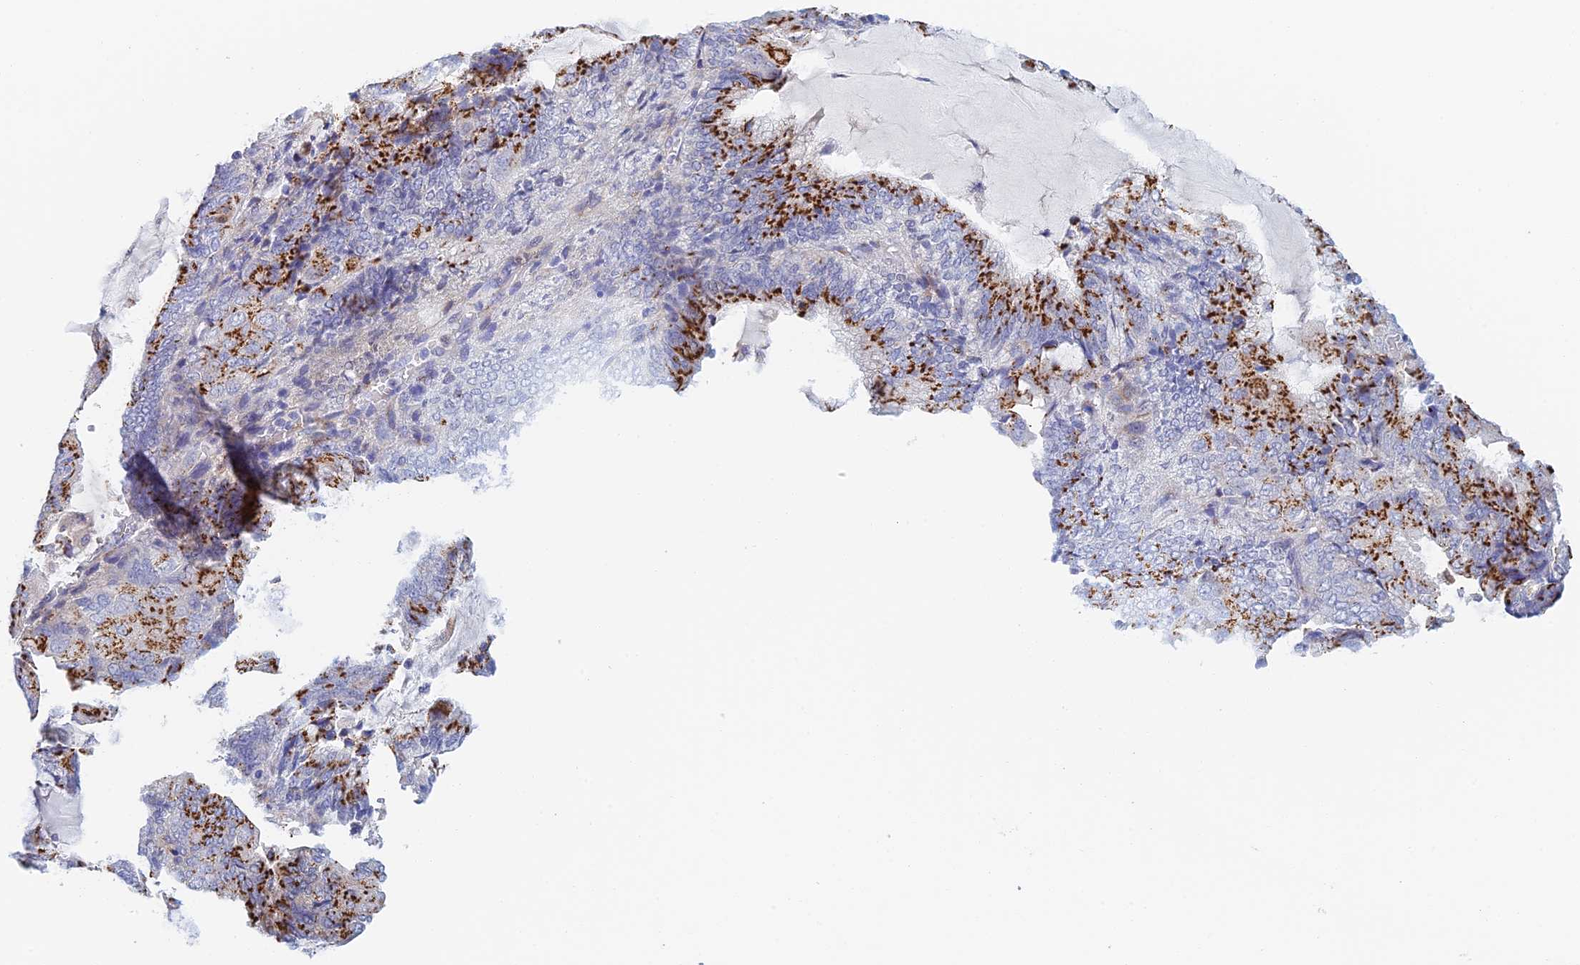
{"staining": {"intensity": "strong", "quantity": "25%-75%", "location": "cytoplasmic/membranous"}, "tissue": "endometrial cancer", "cell_type": "Tumor cells", "image_type": "cancer", "snomed": [{"axis": "morphology", "description": "Adenocarcinoma, NOS"}, {"axis": "topography", "description": "Endometrium"}], "caption": "Immunohistochemical staining of endometrial cancer (adenocarcinoma) reveals high levels of strong cytoplasmic/membranous protein positivity in approximately 25%-75% of tumor cells. Nuclei are stained in blue.", "gene": "SLC24A3", "patient": {"sex": "female", "age": 81}}